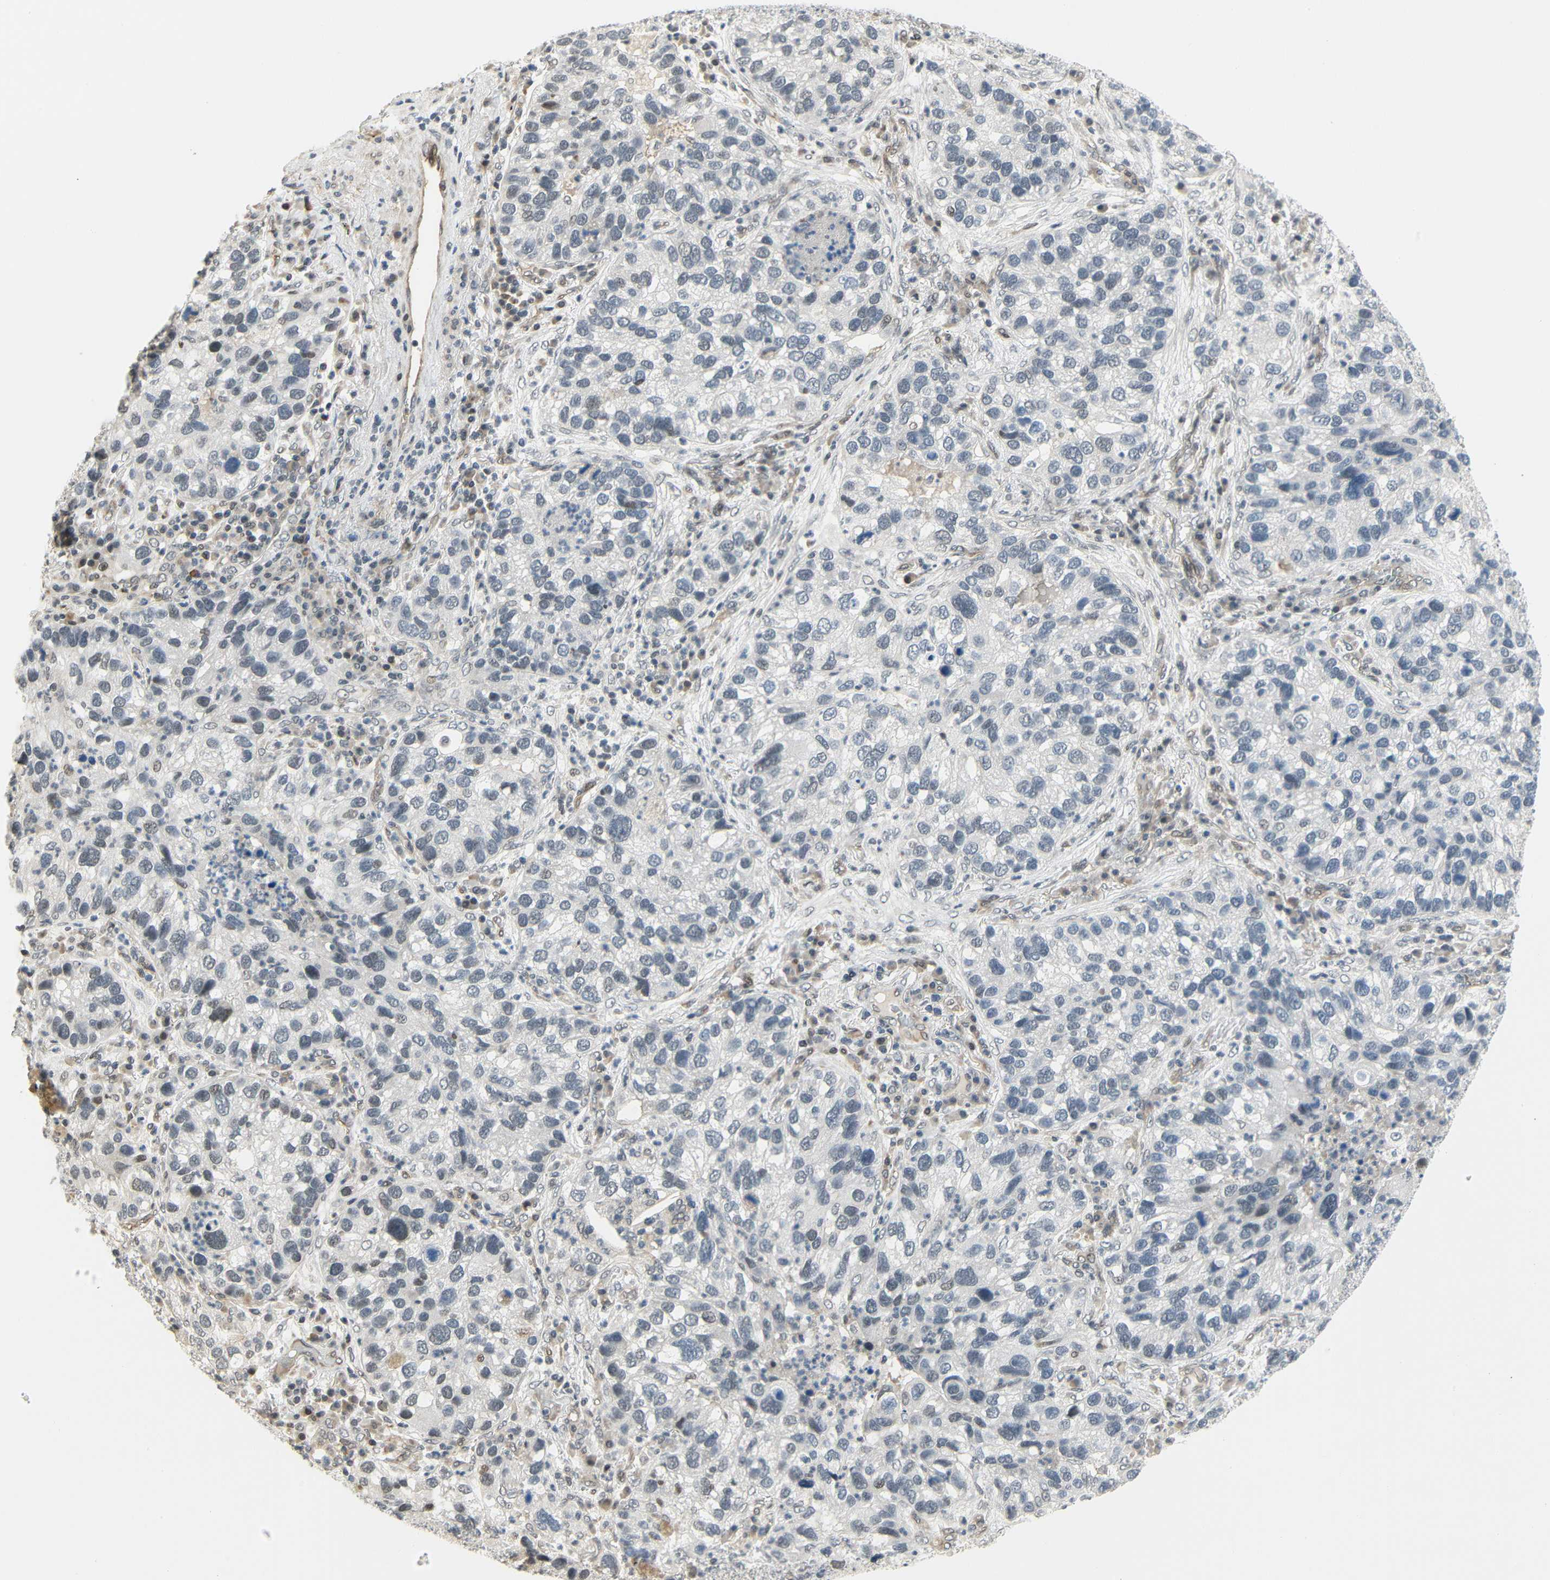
{"staining": {"intensity": "negative", "quantity": "none", "location": "none"}, "tissue": "lung cancer", "cell_type": "Tumor cells", "image_type": "cancer", "snomed": [{"axis": "morphology", "description": "Normal tissue, NOS"}, {"axis": "morphology", "description": "Adenocarcinoma, NOS"}, {"axis": "topography", "description": "Bronchus"}, {"axis": "topography", "description": "Lung"}], "caption": "This is an immunohistochemistry image of human lung adenocarcinoma. There is no staining in tumor cells.", "gene": "IMPG2", "patient": {"sex": "male", "age": 54}}